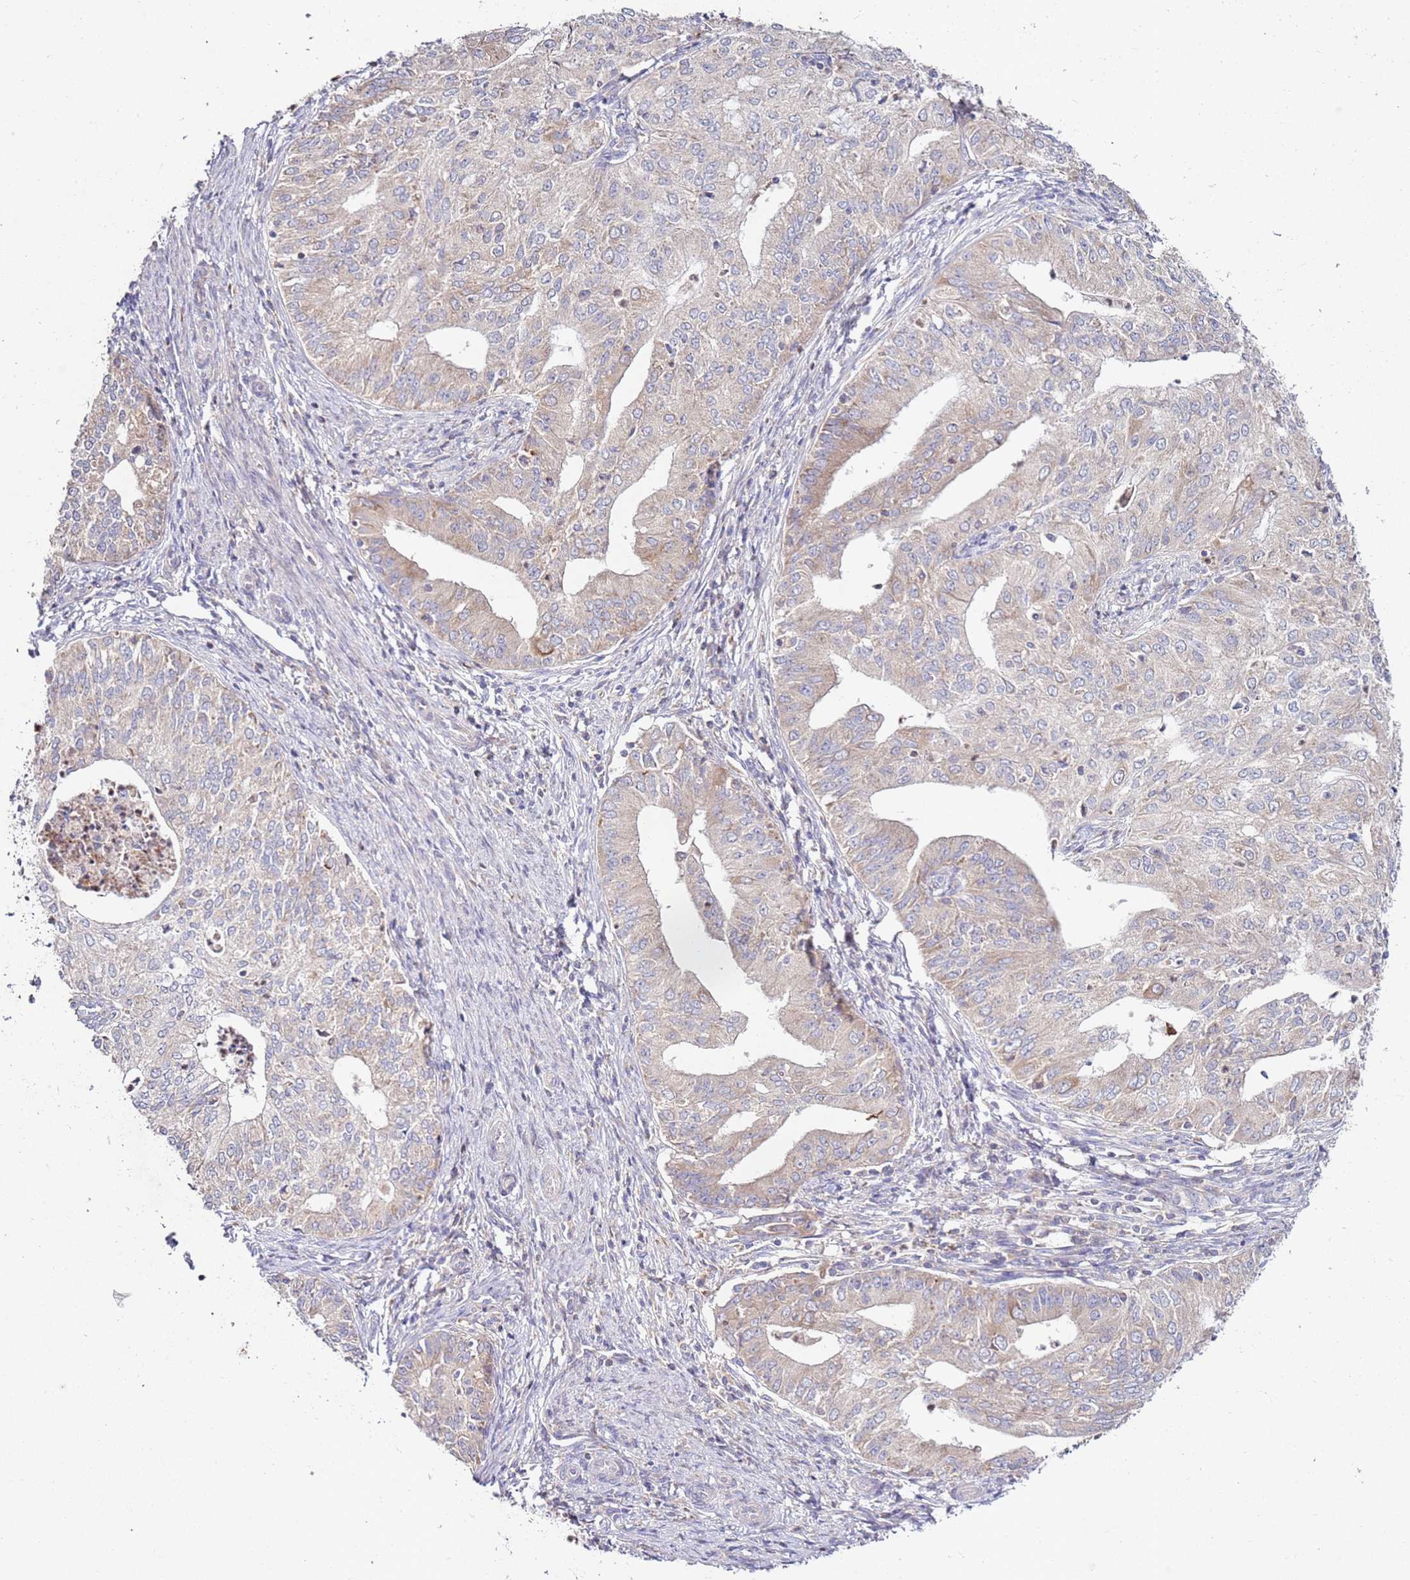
{"staining": {"intensity": "weak", "quantity": "25%-75%", "location": "cytoplasmic/membranous"}, "tissue": "endometrial cancer", "cell_type": "Tumor cells", "image_type": "cancer", "snomed": [{"axis": "morphology", "description": "Adenocarcinoma, NOS"}, {"axis": "topography", "description": "Endometrium"}], "caption": "The photomicrograph exhibits immunohistochemical staining of adenocarcinoma (endometrial). There is weak cytoplasmic/membranous expression is appreciated in approximately 25%-75% of tumor cells. Immunohistochemistry stains the protein in brown and the nuclei are stained blue.", "gene": "CNOT9", "patient": {"sex": "female", "age": 50}}